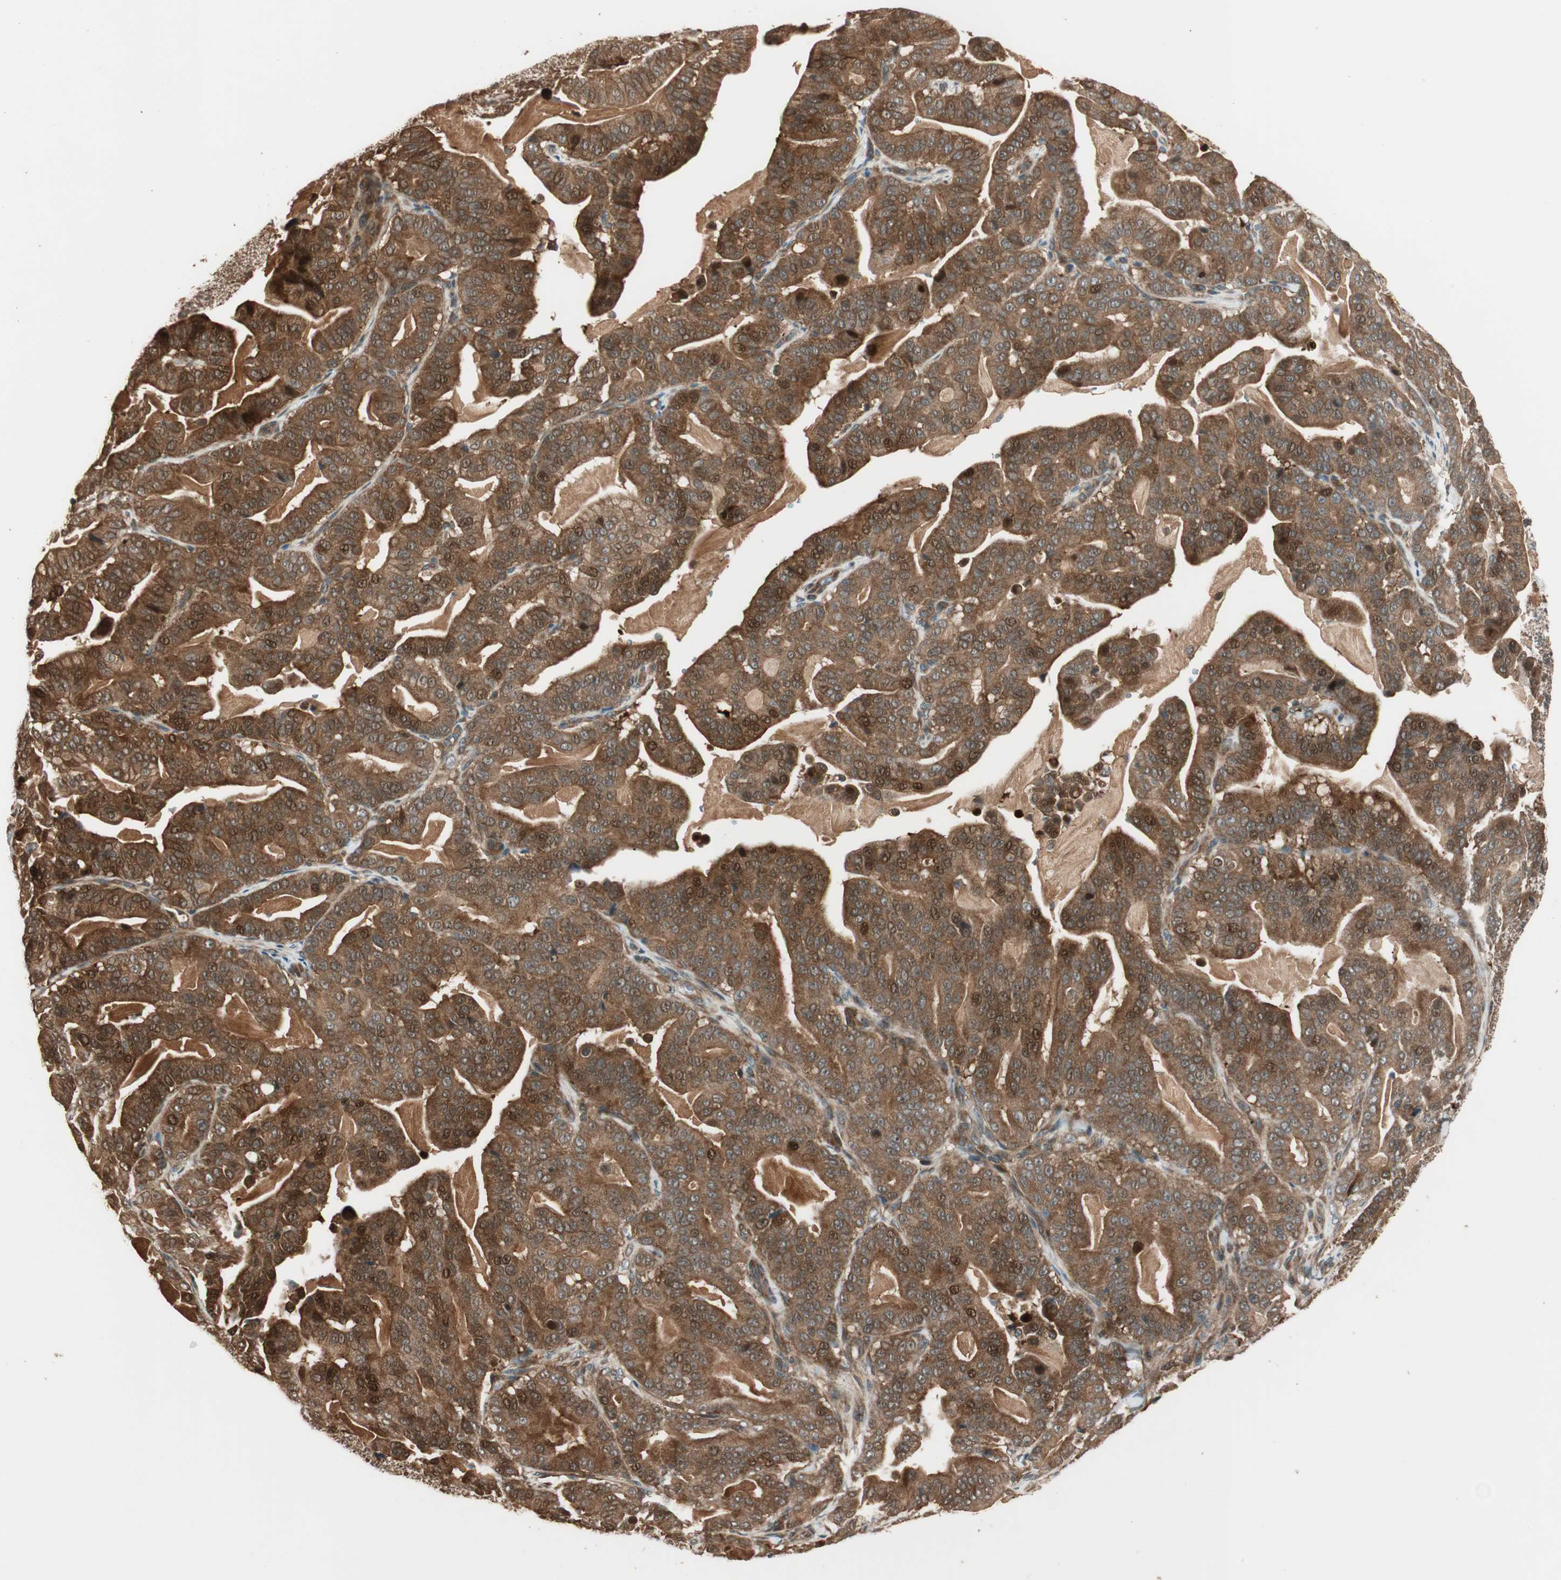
{"staining": {"intensity": "strong", "quantity": ">75%", "location": "cytoplasmic/membranous,nuclear"}, "tissue": "pancreatic cancer", "cell_type": "Tumor cells", "image_type": "cancer", "snomed": [{"axis": "morphology", "description": "Adenocarcinoma, NOS"}, {"axis": "topography", "description": "Pancreas"}], "caption": "Immunohistochemistry (DAB) staining of adenocarcinoma (pancreatic) reveals strong cytoplasmic/membranous and nuclear protein positivity in approximately >75% of tumor cells.", "gene": "CNOT4", "patient": {"sex": "male", "age": 63}}